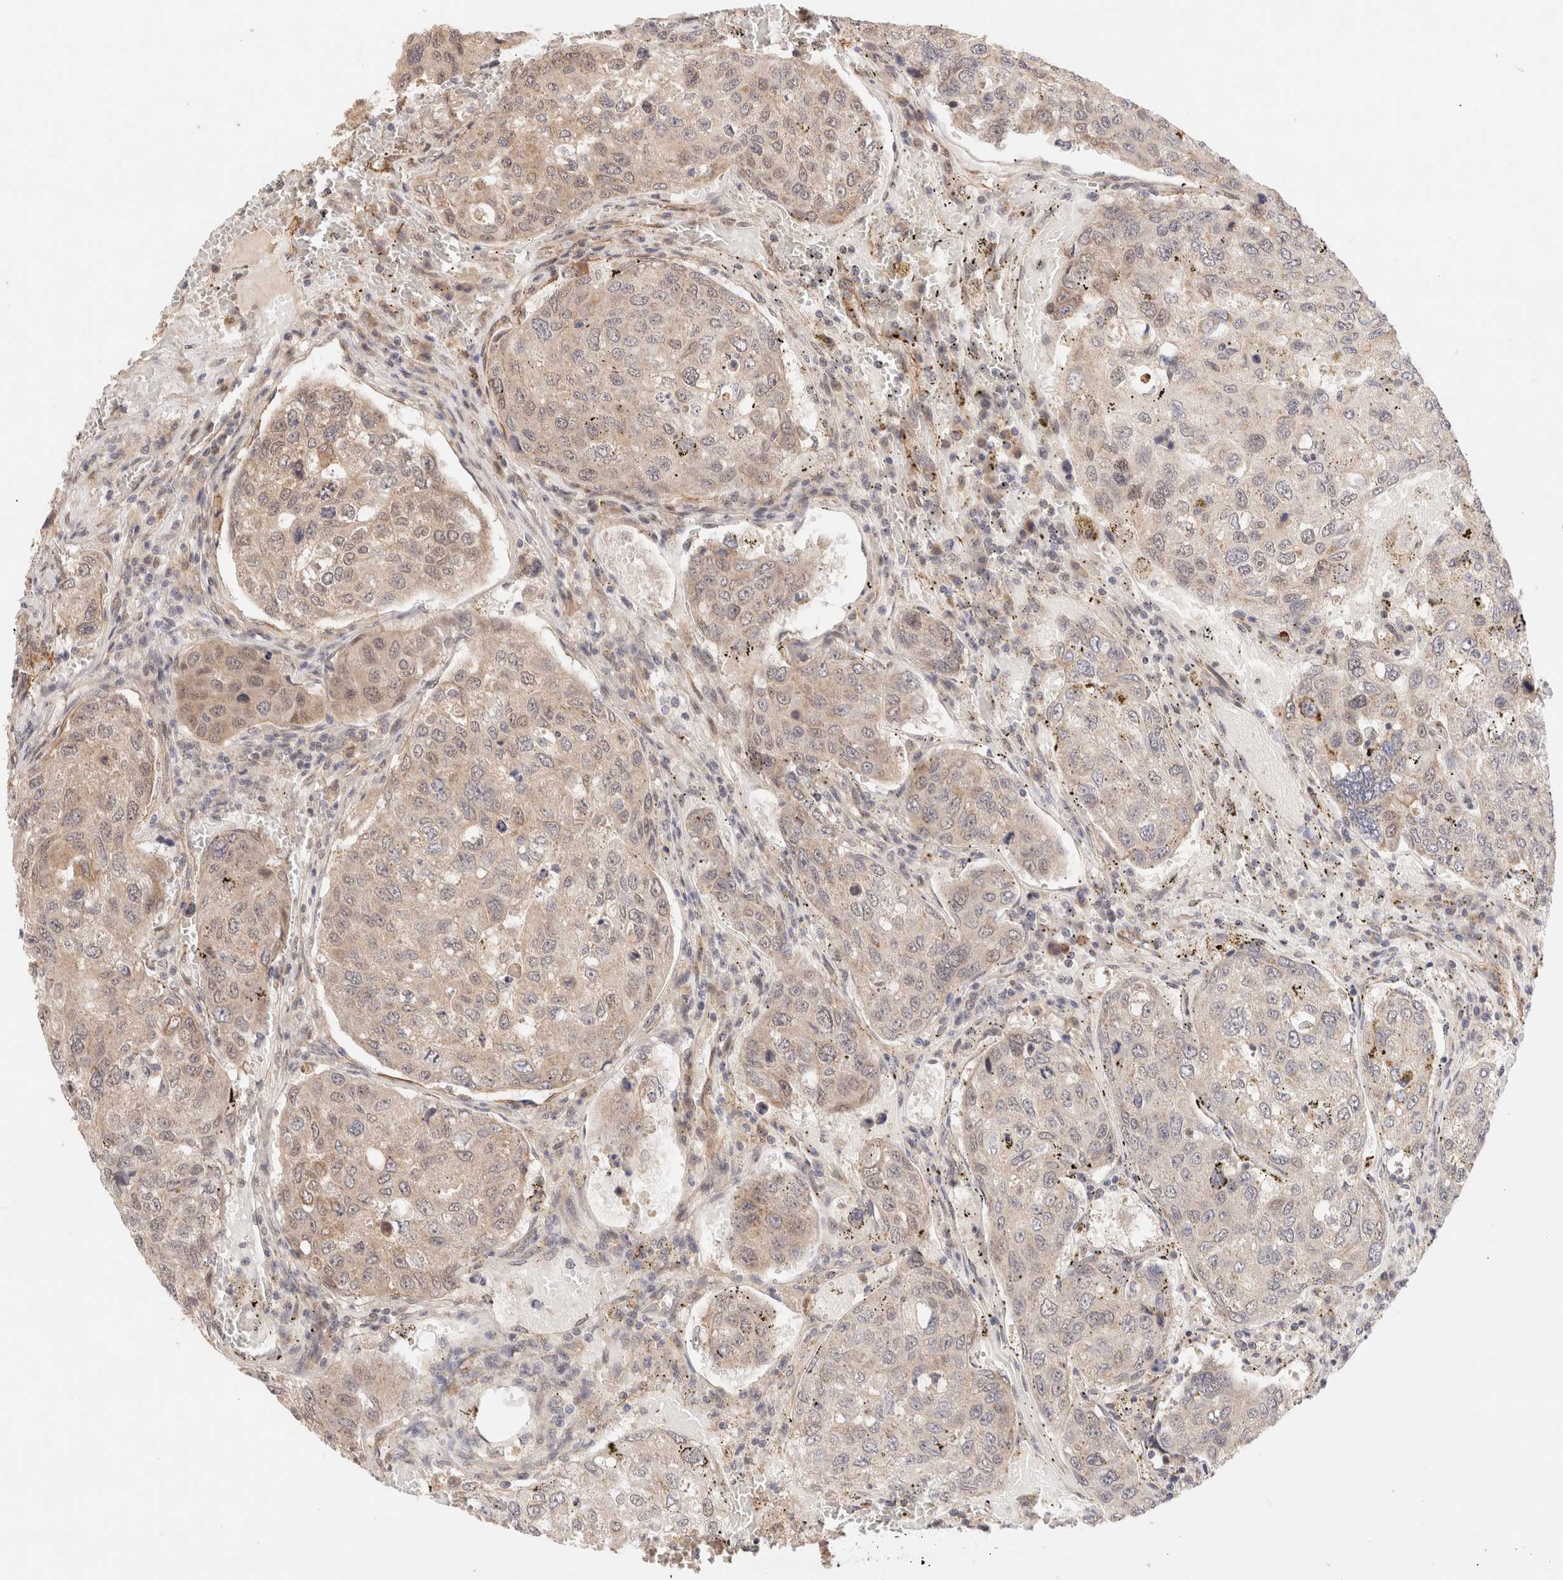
{"staining": {"intensity": "weak", "quantity": "<25%", "location": "cytoplasmic/membranous,nuclear"}, "tissue": "urothelial cancer", "cell_type": "Tumor cells", "image_type": "cancer", "snomed": [{"axis": "morphology", "description": "Urothelial carcinoma, High grade"}, {"axis": "topography", "description": "Lymph node"}, {"axis": "topography", "description": "Urinary bladder"}], "caption": "Tumor cells show no significant staining in urothelial cancer.", "gene": "BRPF3", "patient": {"sex": "male", "age": 51}}